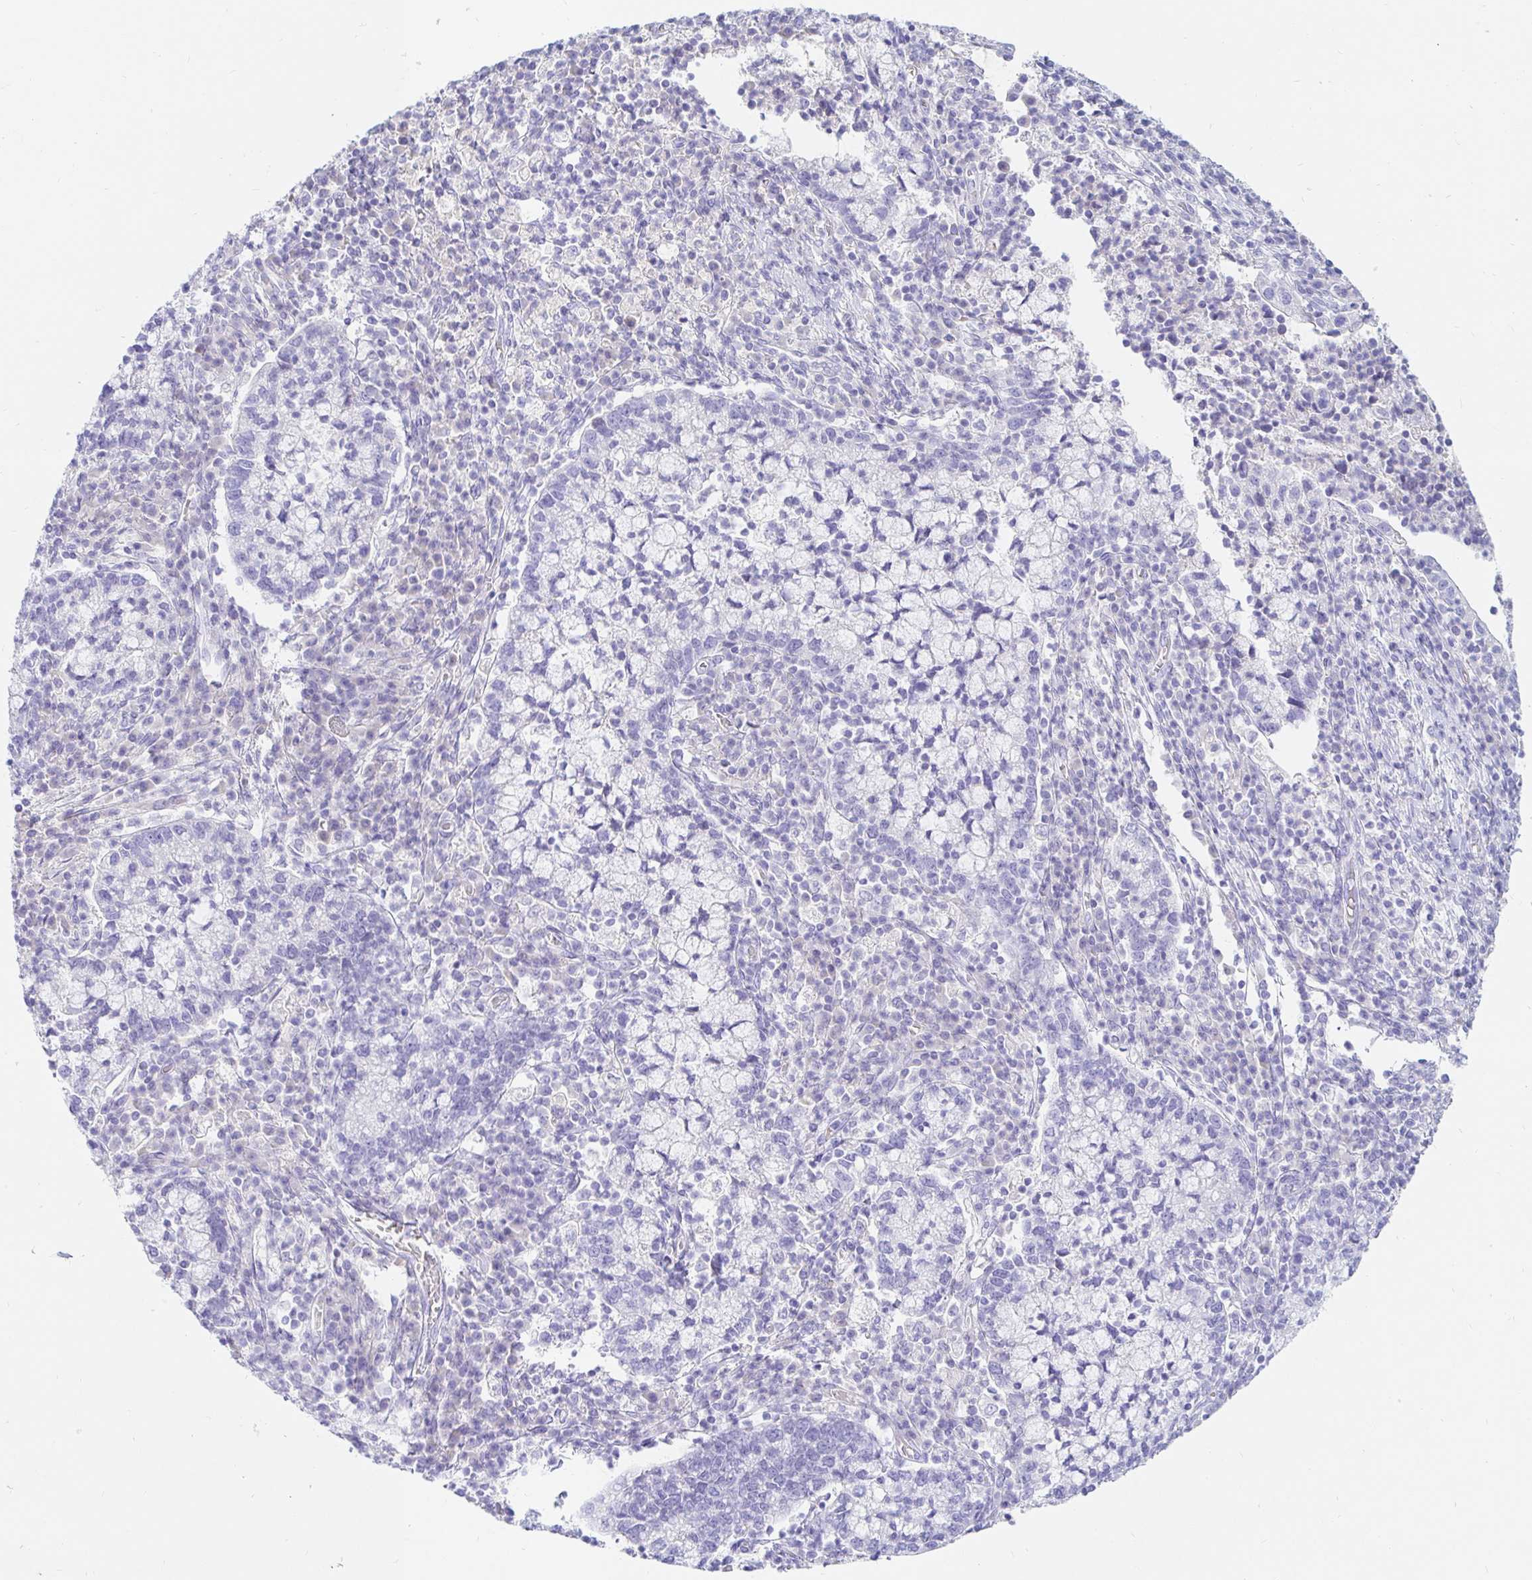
{"staining": {"intensity": "negative", "quantity": "none", "location": "none"}, "tissue": "cervical cancer", "cell_type": "Tumor cells", "image_type": "cancer", "snomed": [{"axis": "morphology", "description": "Normal tissue, NOS"}, {"axis": "morphology", "description": "Adenocarcinoma, NOS"}, {"axis": "topography", "description": "Cervix"}], "caption": "This is an immunohistochemistry image of adenocarcinoma (cervical). There is no staining in tumor cells.", "gene": "NR2E1", "patient": {"sex": "female", "age": 44}}